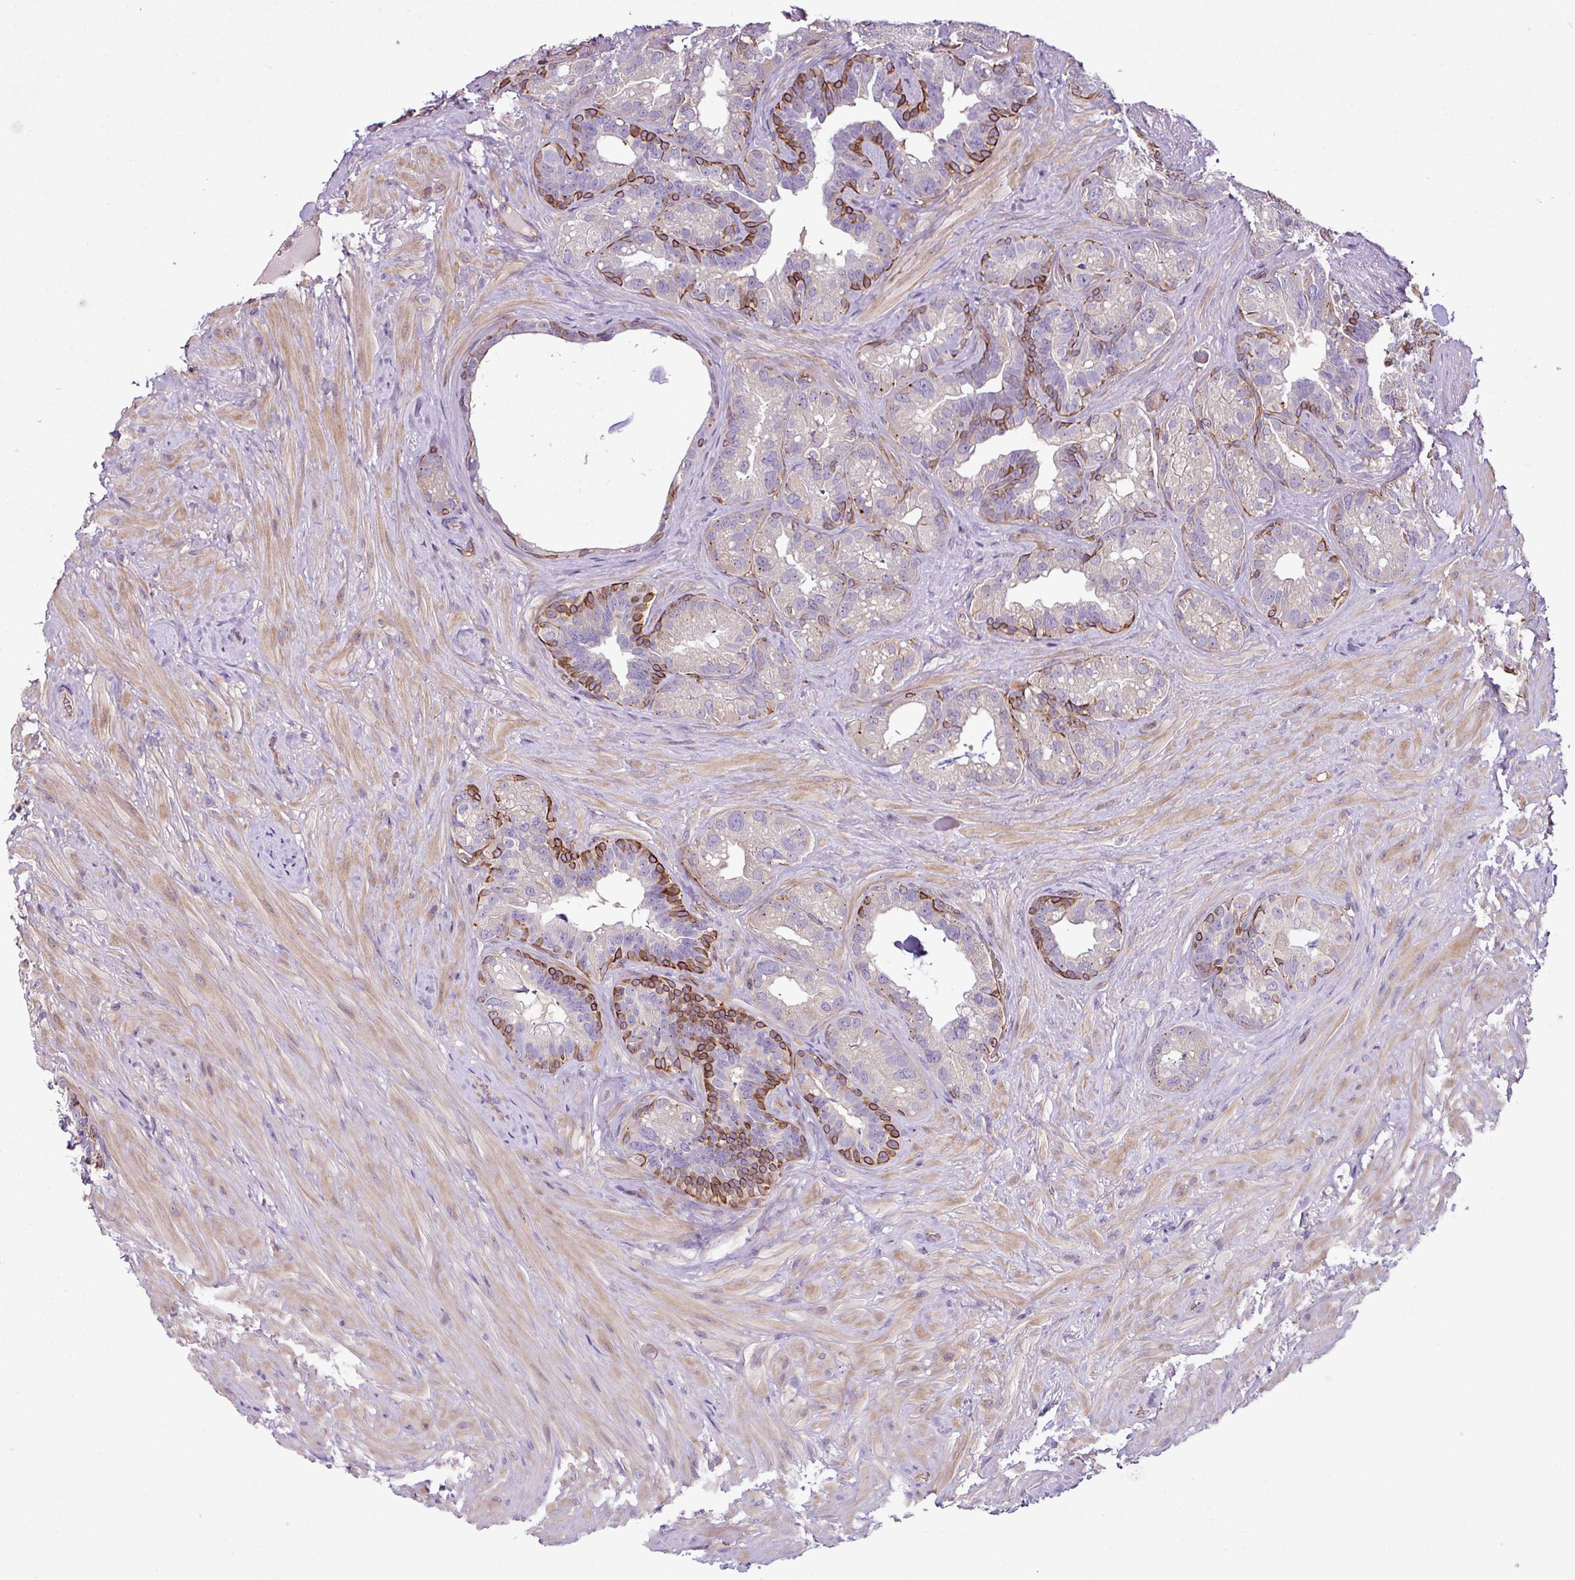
{"staining": {"intensity": "strong", "quantity": "<25%", "location": "cytoplasmic/membranous"}, "tissue": "seminal vesicle", "cell_type": "Glandular cells", "image_type": "normal", "snomed": [{"axis": "morphology", "description": "Normal tissue, NOS"}, {"axis": "topography", "description": "Seminal veicle"}], "caption": "Immunohistochemical staining of unremarkable seminal vesicle reveals strong cytoplasmic/membranous protein expression in about <25% of glandular cells.", "gene": "ZNF106", "patient": {"sex": "male", "age": 60}}